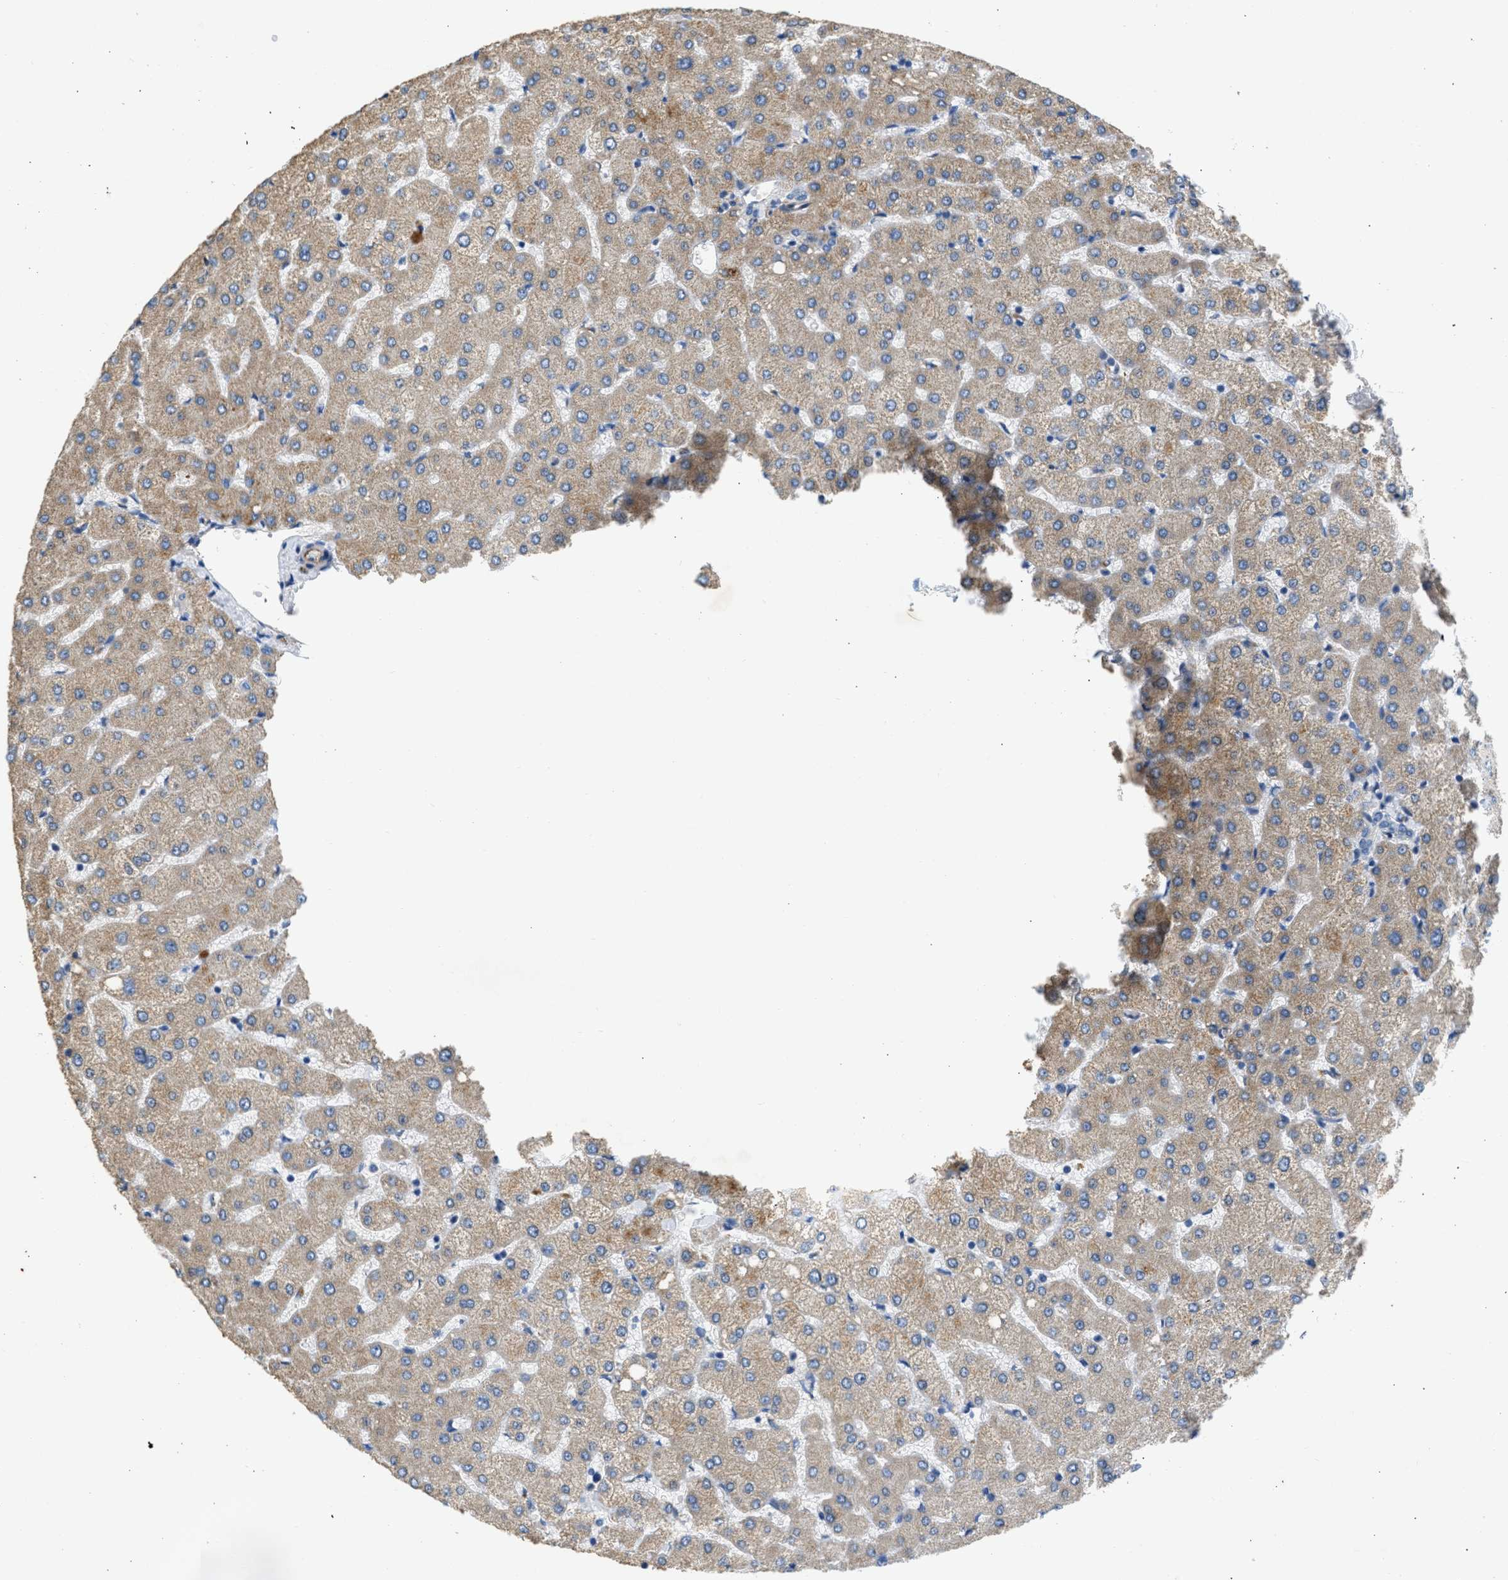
{"staining": {"intensity": "negative", "quantity": "none", "location": "none"}, "tissue": "liver", "cell_type": "Cholangiocytes", "image_type": "normal", "snomed": [{"axis": "morphology", "description": "Normal tissue, NOS"}, {"axis": "topography", "description": "Liver"}], "caption": "This is a photomicrograph of immunohistochemistry staining of benign liver, which shows no positivity in cholangiocytes. Nuclei are stained in blue.", "gene": "ULK4", "patient": {"sex": "female", "age": 54}}